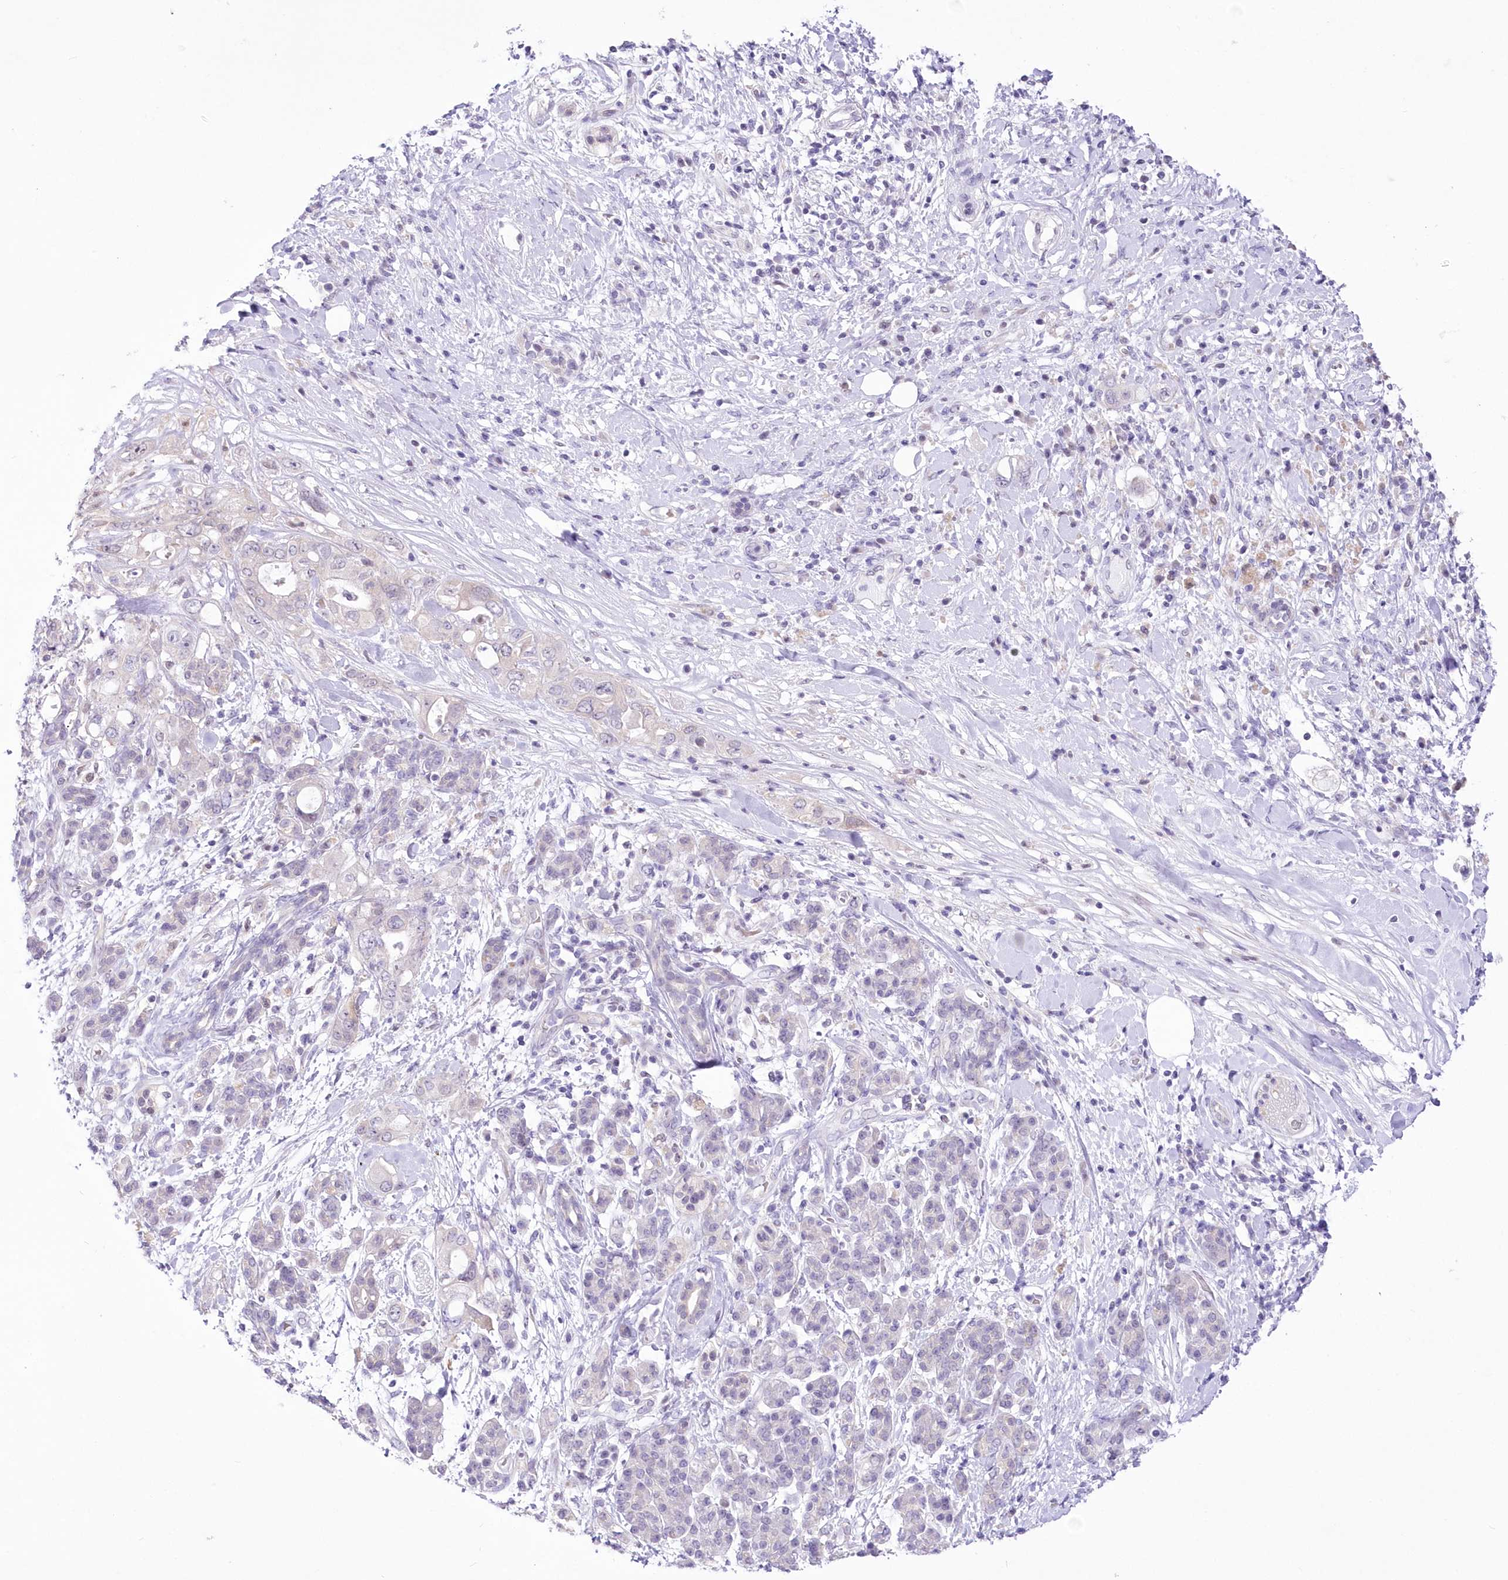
{"staining": {"intensity": "negative", "quantity": "none", "location": "none"}, "tissue": "pancreatic cancer", "cell_type": "Tumor cells", "image_type": "cancer", "snomed": [{"axis": "morphology", "description": "Adenocarcinoma, NOS"}, {"axis": "topography", "description": "Pancreas"}], "caption": "A high-resolution image shows immunohistochemistry (IHC) staining of pancreatic adenocarcinoma, which shows no significant staining in tumor cells.", "gene": "UBA6", "patient": {"sex": "female", "age": 56}}